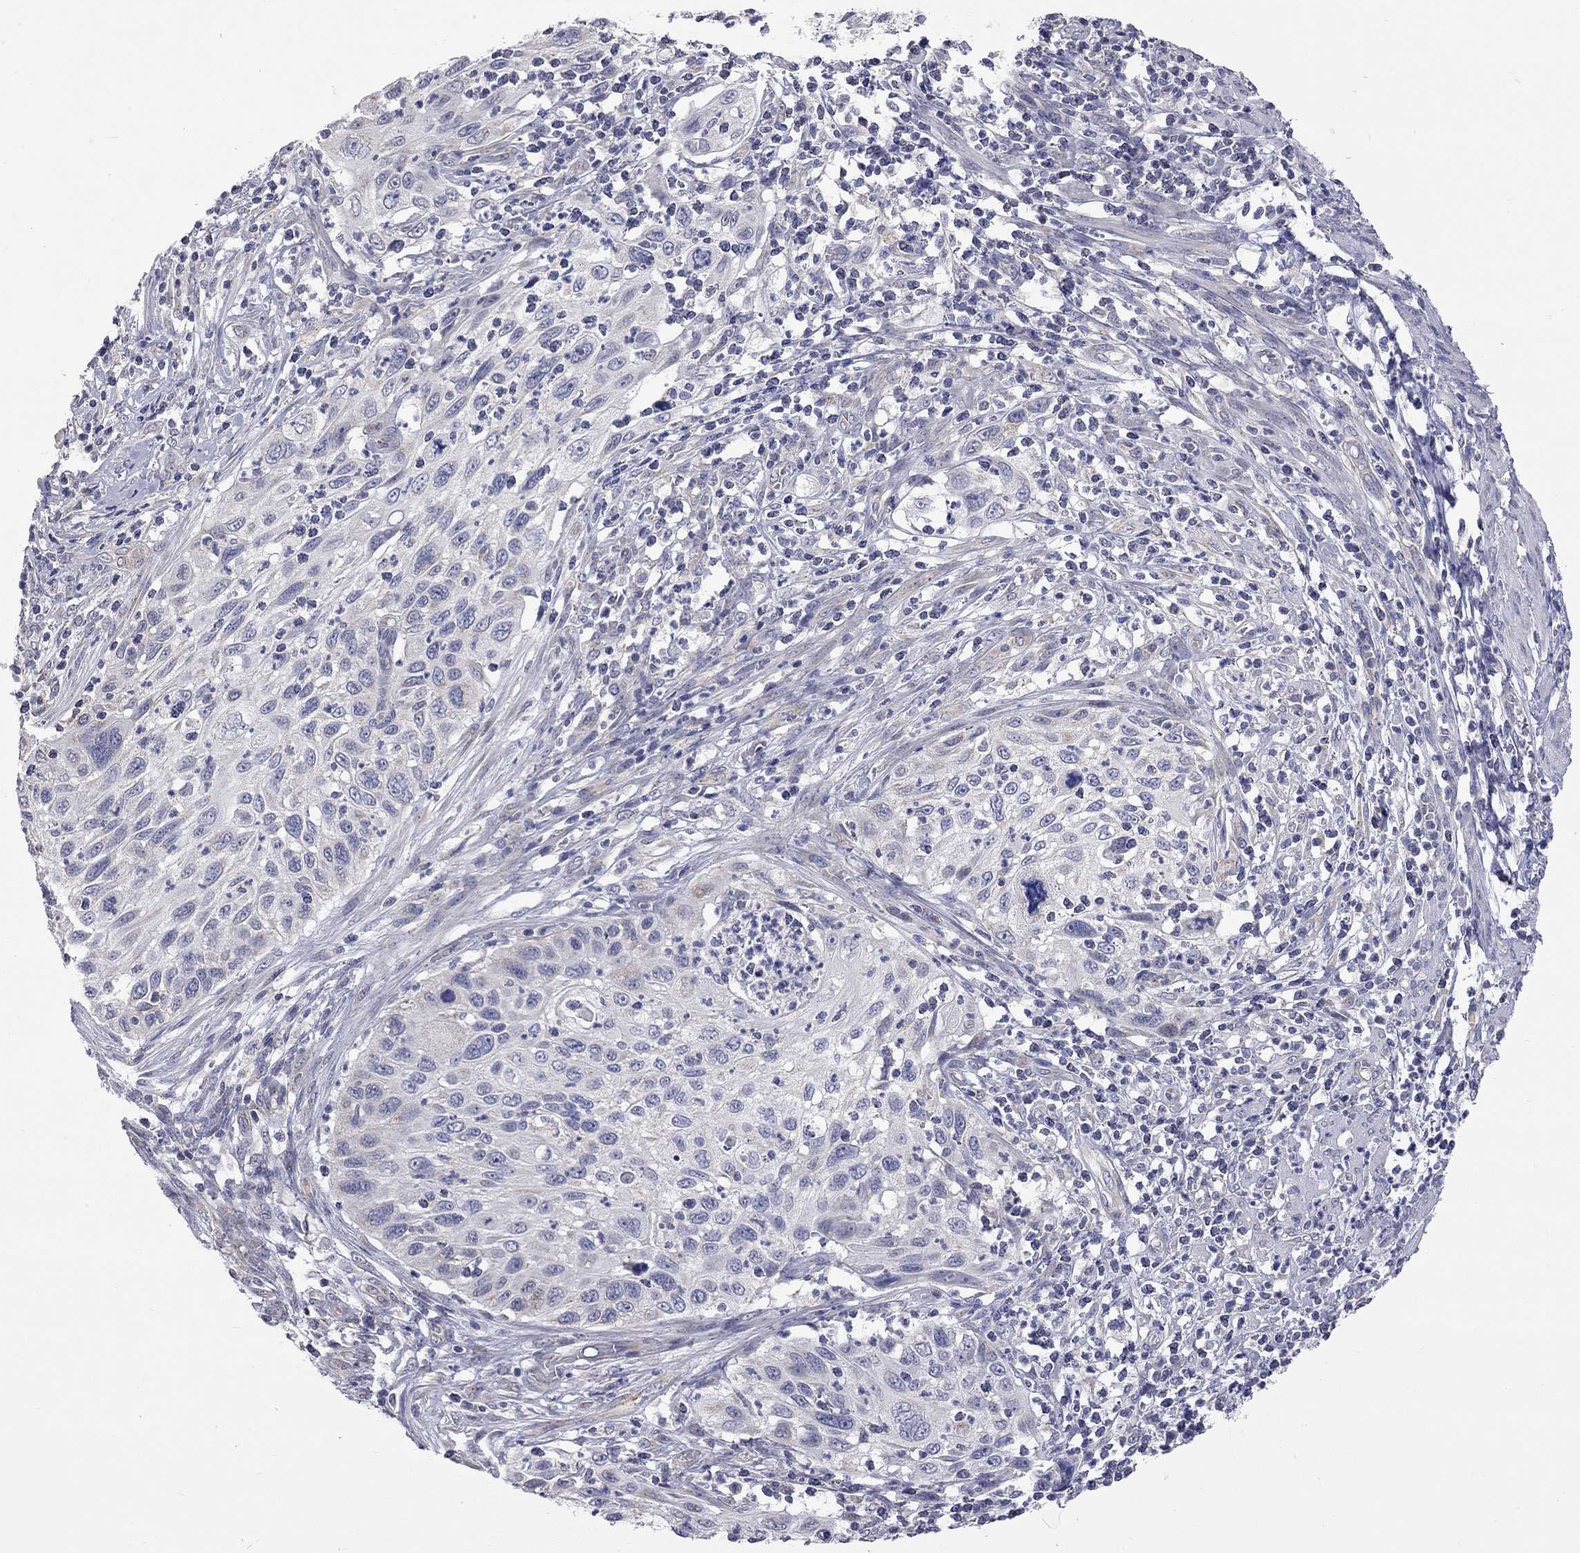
{"staining": {"intensity": "negative", "quantity": "none", "location": "none"}, "tissue": "cervical cancer", "cell_type": "Tumor cells", "image_type": "cancer", "snomed": [{"axis": "morphology", "description": "Squamous cell carcinoma, NOS"}, {"axis": "topography", "description": "Cervix"}], "caption": "There is no significant expression in tumor cells of cervical cancer (squamous cell carcinoma).", "gene": "OPRK1", "patient": {"sex": "female", "age": 70}}